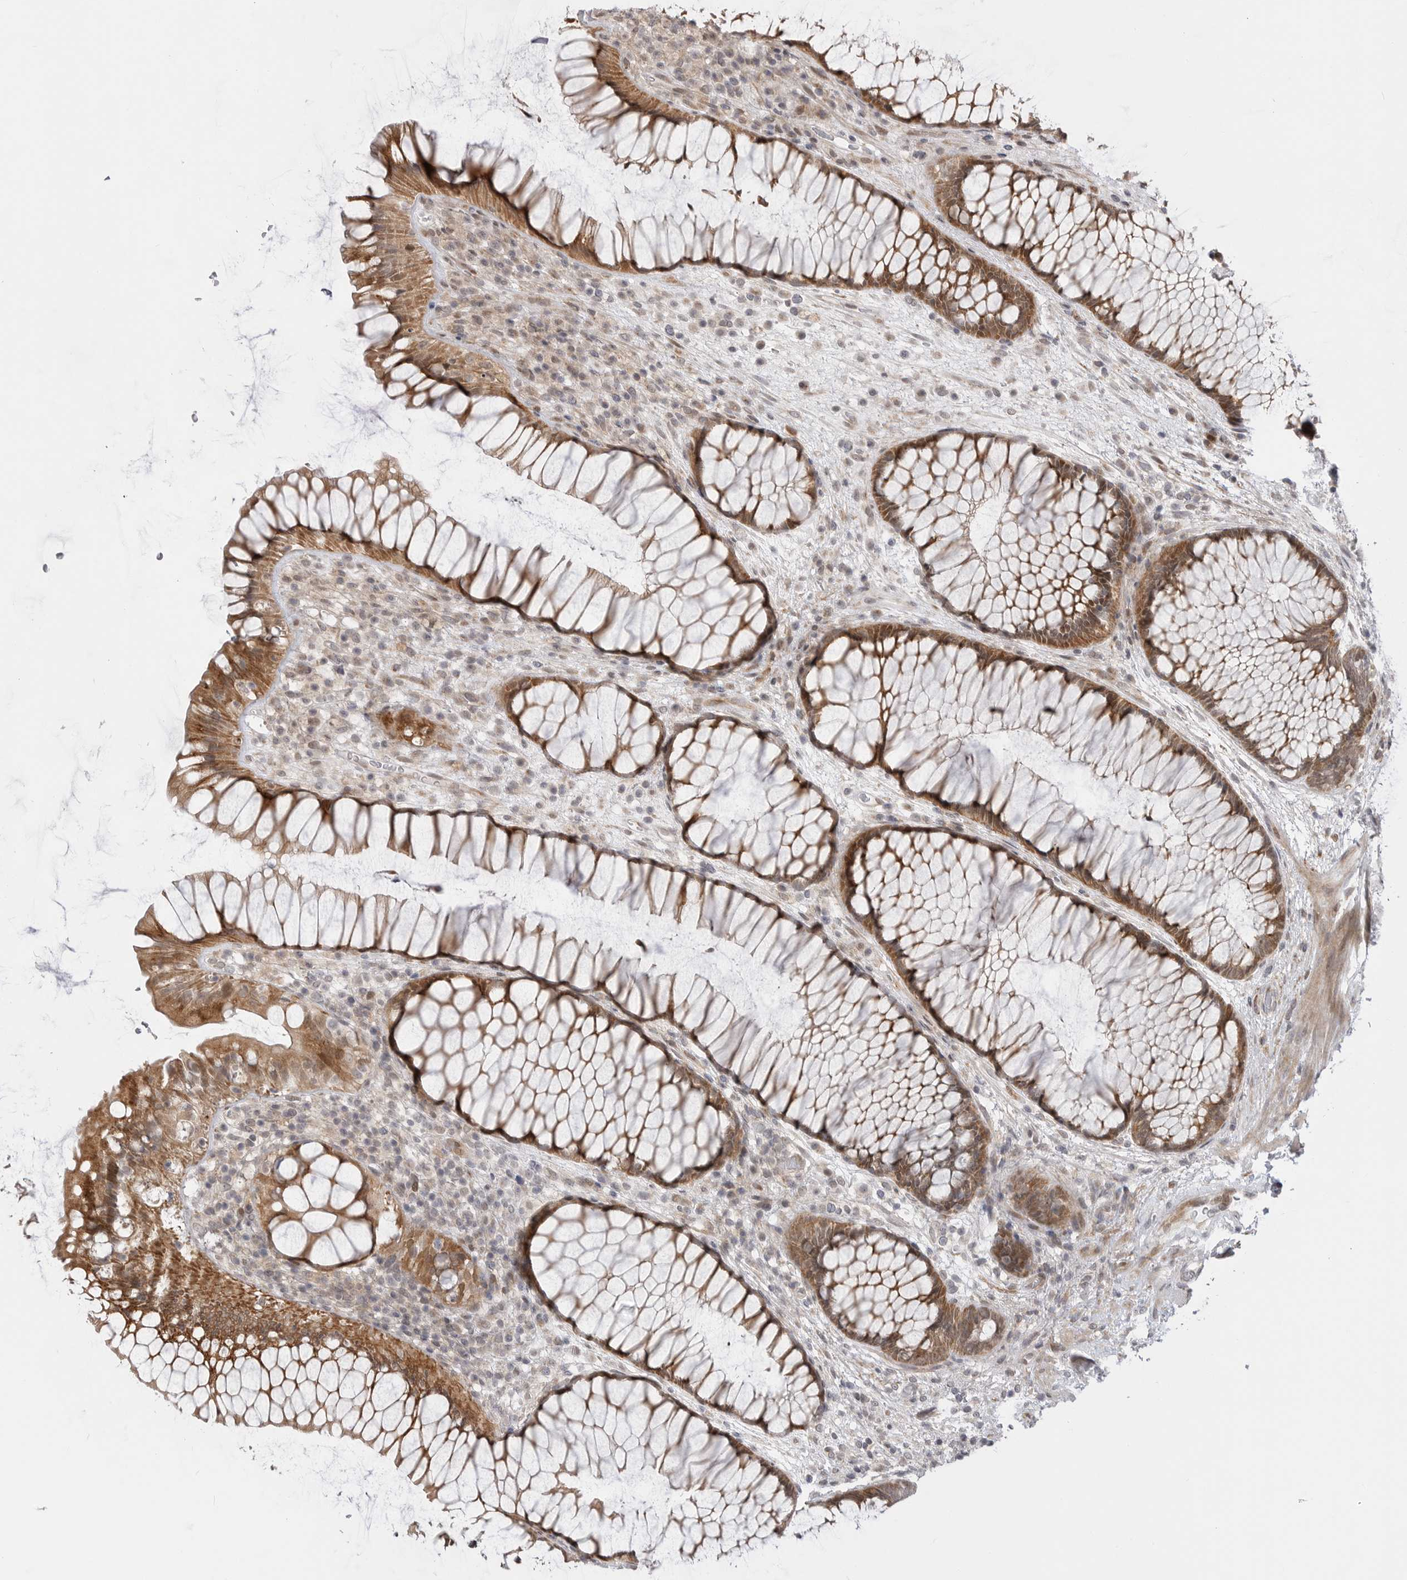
{"staining": {"intensity": "strong", "quantity": ">75%", "location": "cytoplasmic/membranous"}, "tissue": "rectum", "cell_type": "Glandular cells", "image_type": "normal", "snomed": [{"axis": "morphology", "description": "Normal tissue, NOS"}, {"axis": "topography", "description": "Rectum"}], "caption": "Rectum stained with DAB IHC shows high levels of strong cytoplasmic/membranous expression in approximately >75% of glandular cells. The protein of interest is shown in brown color, while the nuclei are stained blue.", "gene": "GGT6", "patient": {"sex": "male", "age": 51}}